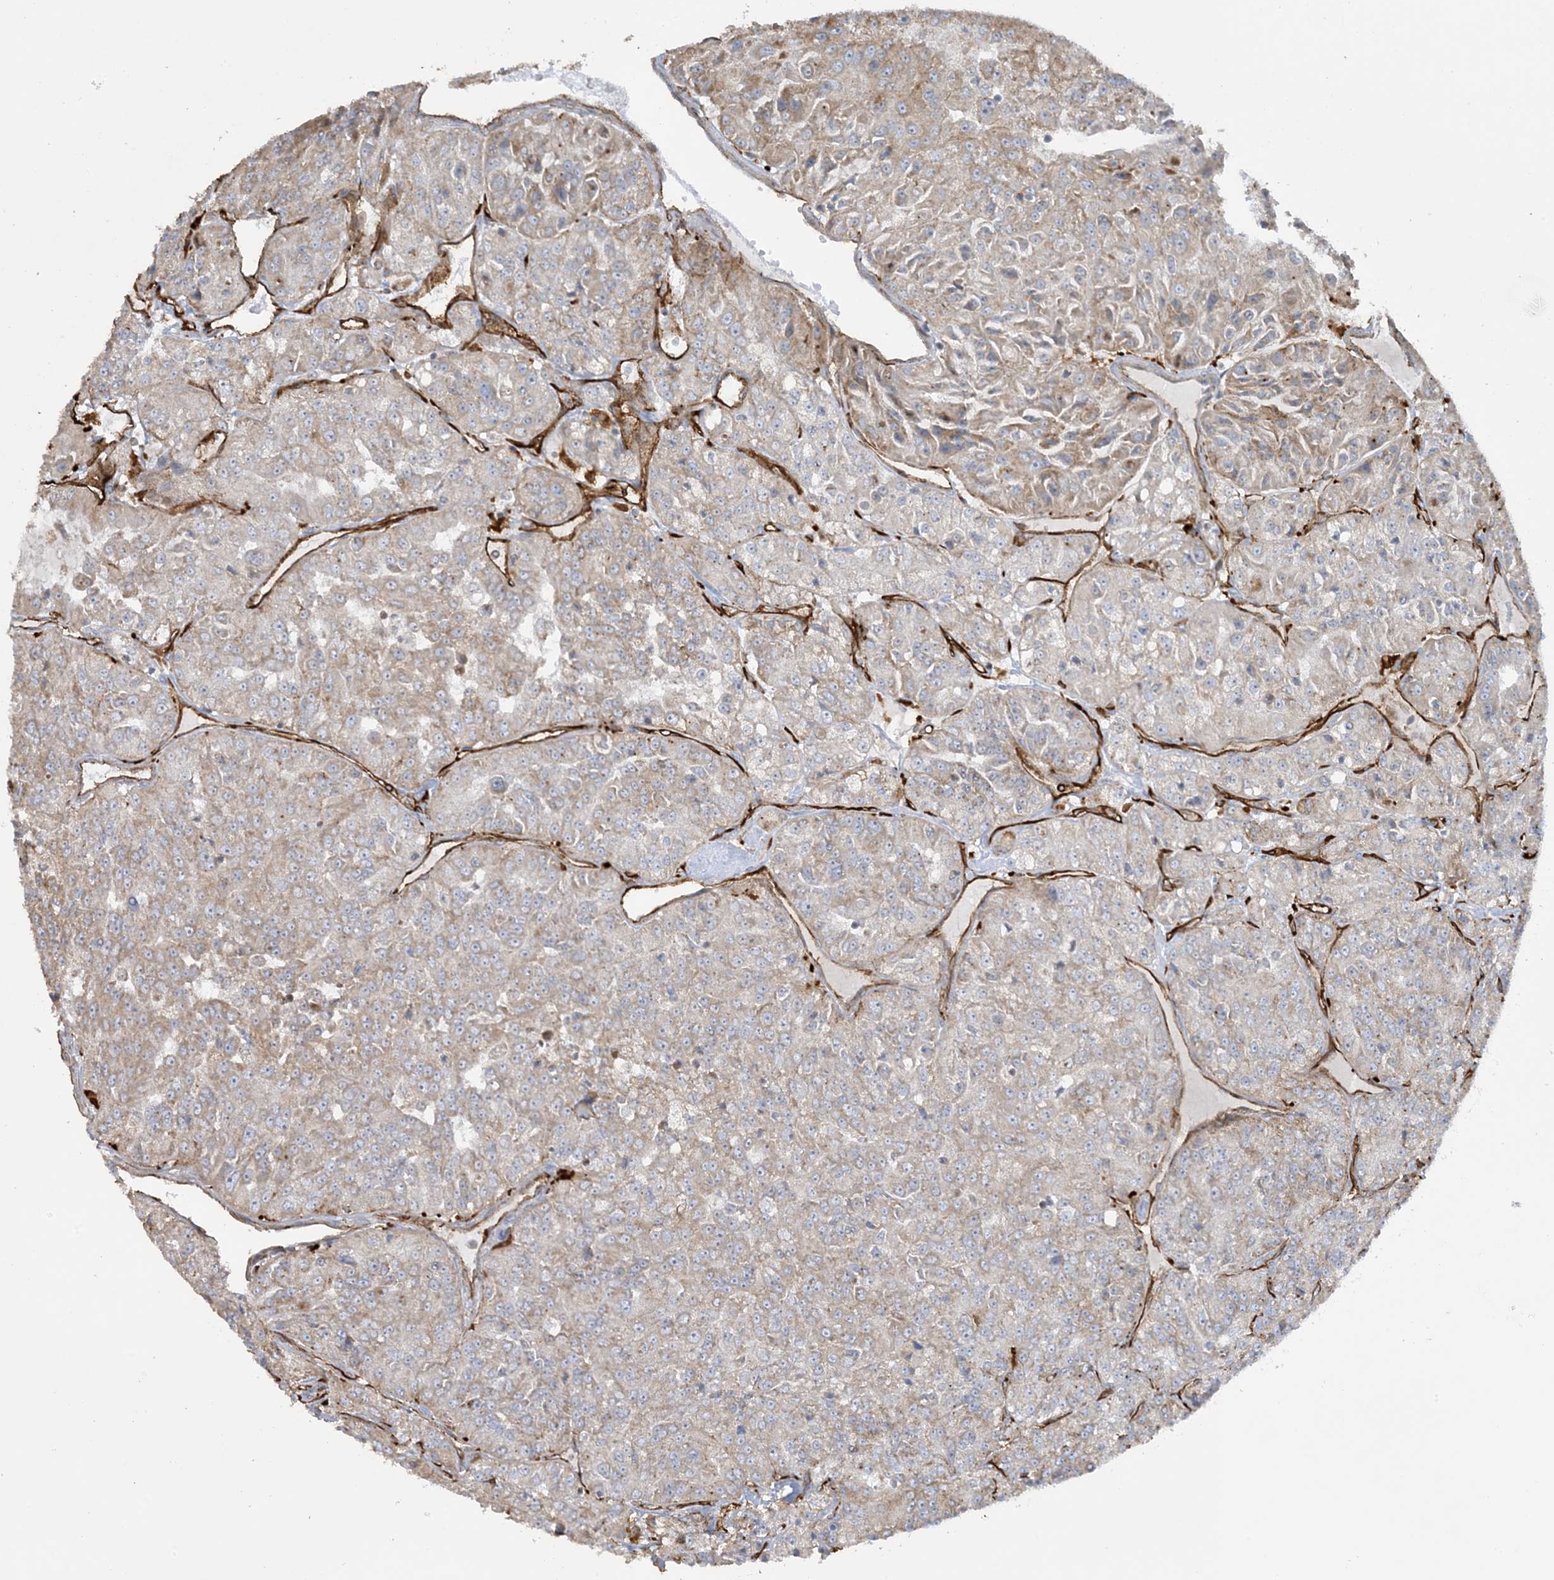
{"staining": {"intensity": "moderate", "quantity": "25%-75%", "location": "cytoplasmic/membranous"}, "tissue": "renal cancer", "cell_type": "Tumor cells", "image_type": "cancer", "snomed": [{"axis": "morphology", "description": "Adenocarcinoma, NOS"}, {"axis": "topography", "description": "Kidney"}], "caption": "Human renal adenocarcinoma stained for a protein (brown) displays moderate cytoplasmic/membranous positive expression in about 25%-75% of tumor cells.", "gene": "AGA", "patient": {"sex": "female", "age": 63}}